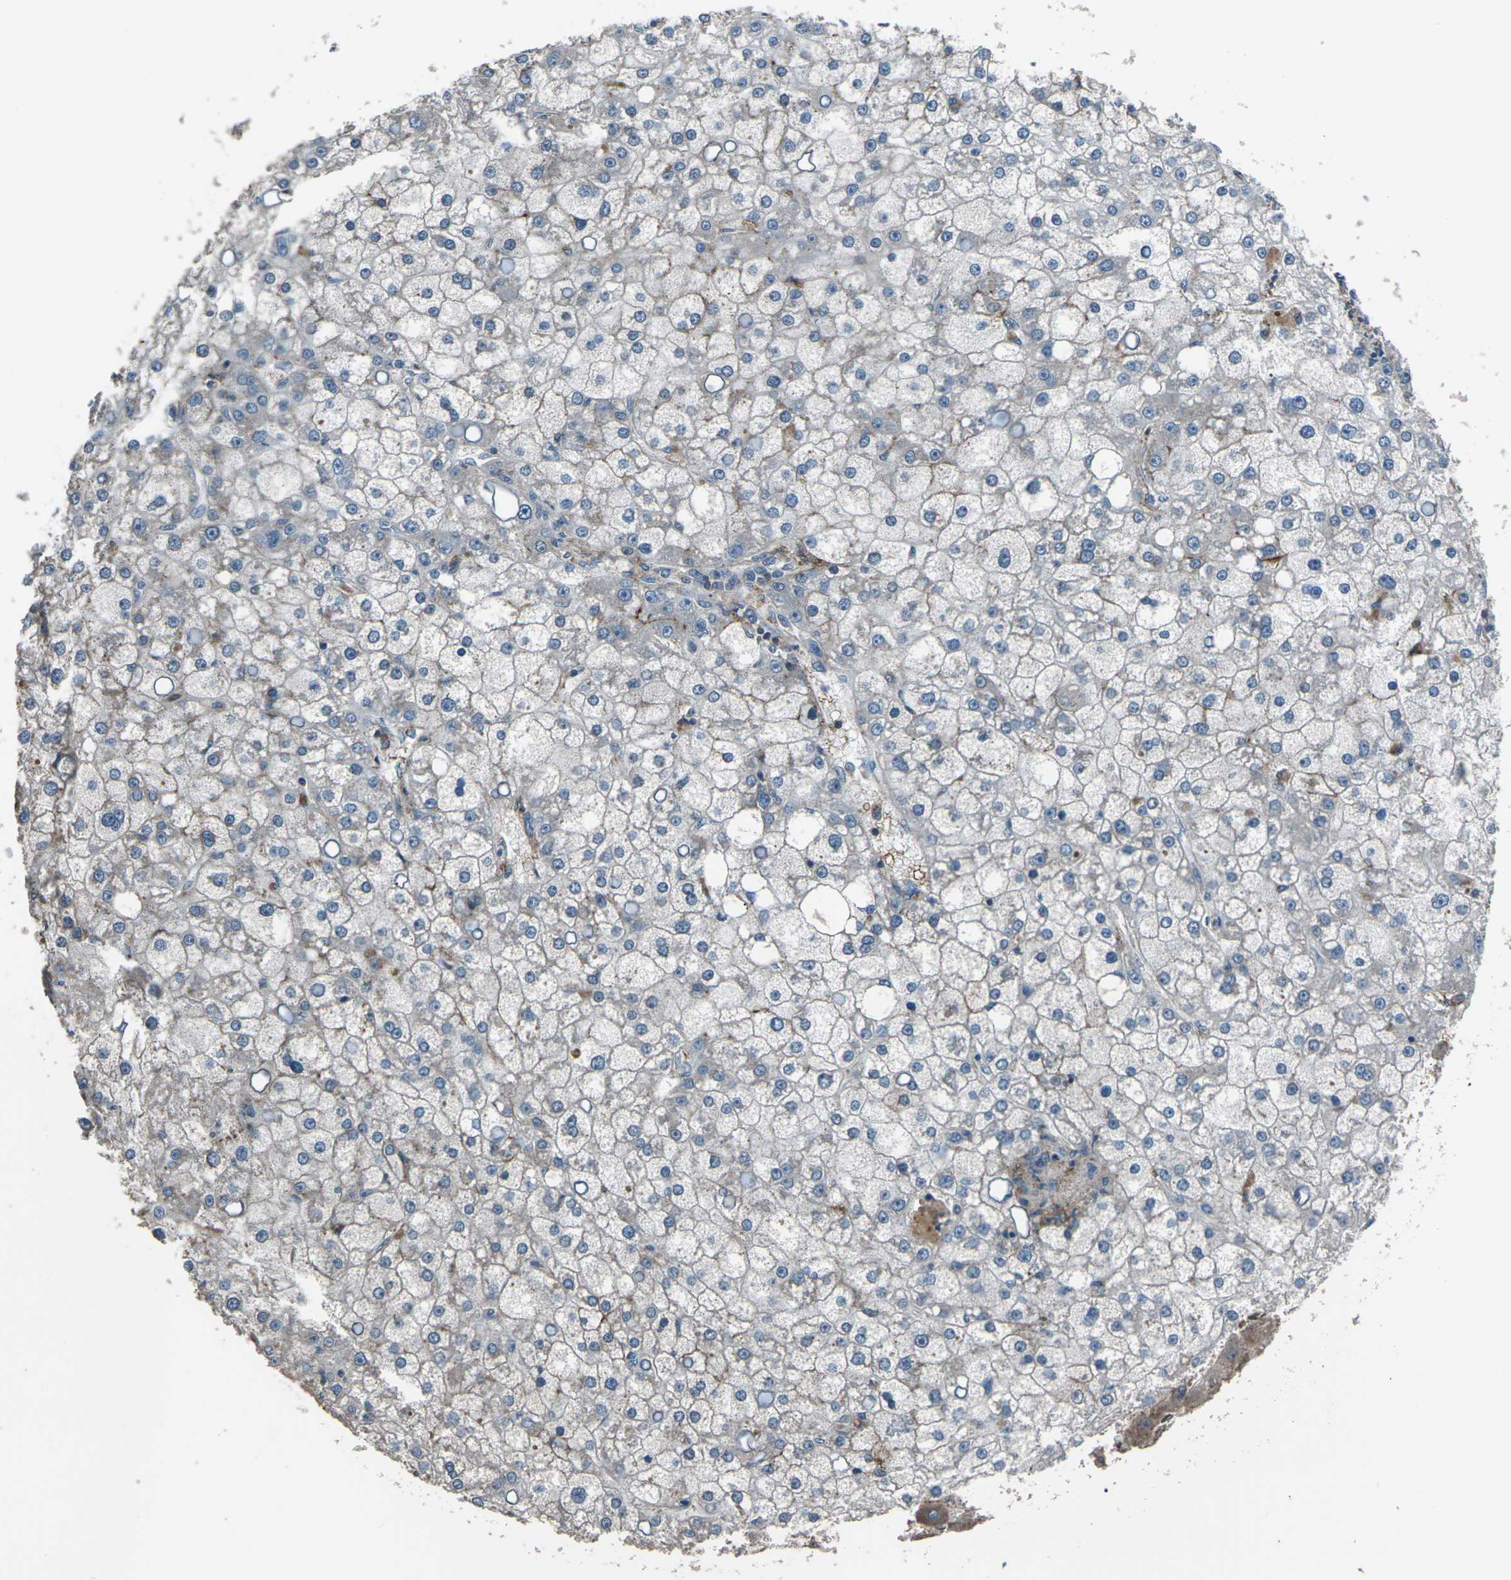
{"staining": {"intensity": "negative", "quantity": "none", "location": "none"}, "tissue": "liver cancer", "cell_type": "Tumor cells", "image_type": "cancer", "snomed": [{"axis": "morphology", "description": "Carcinoma, Hepatocellular, NOS"}, {"axis": "topography", "description": "Liver"}], "caption": "The histopathology image shows no significant staining in tumor cells of liver hepatocellular carcinoma. Nuclei are stained in blue.", "gene": "CMTM4", "patient": {"sex": "male", "age": 67}}